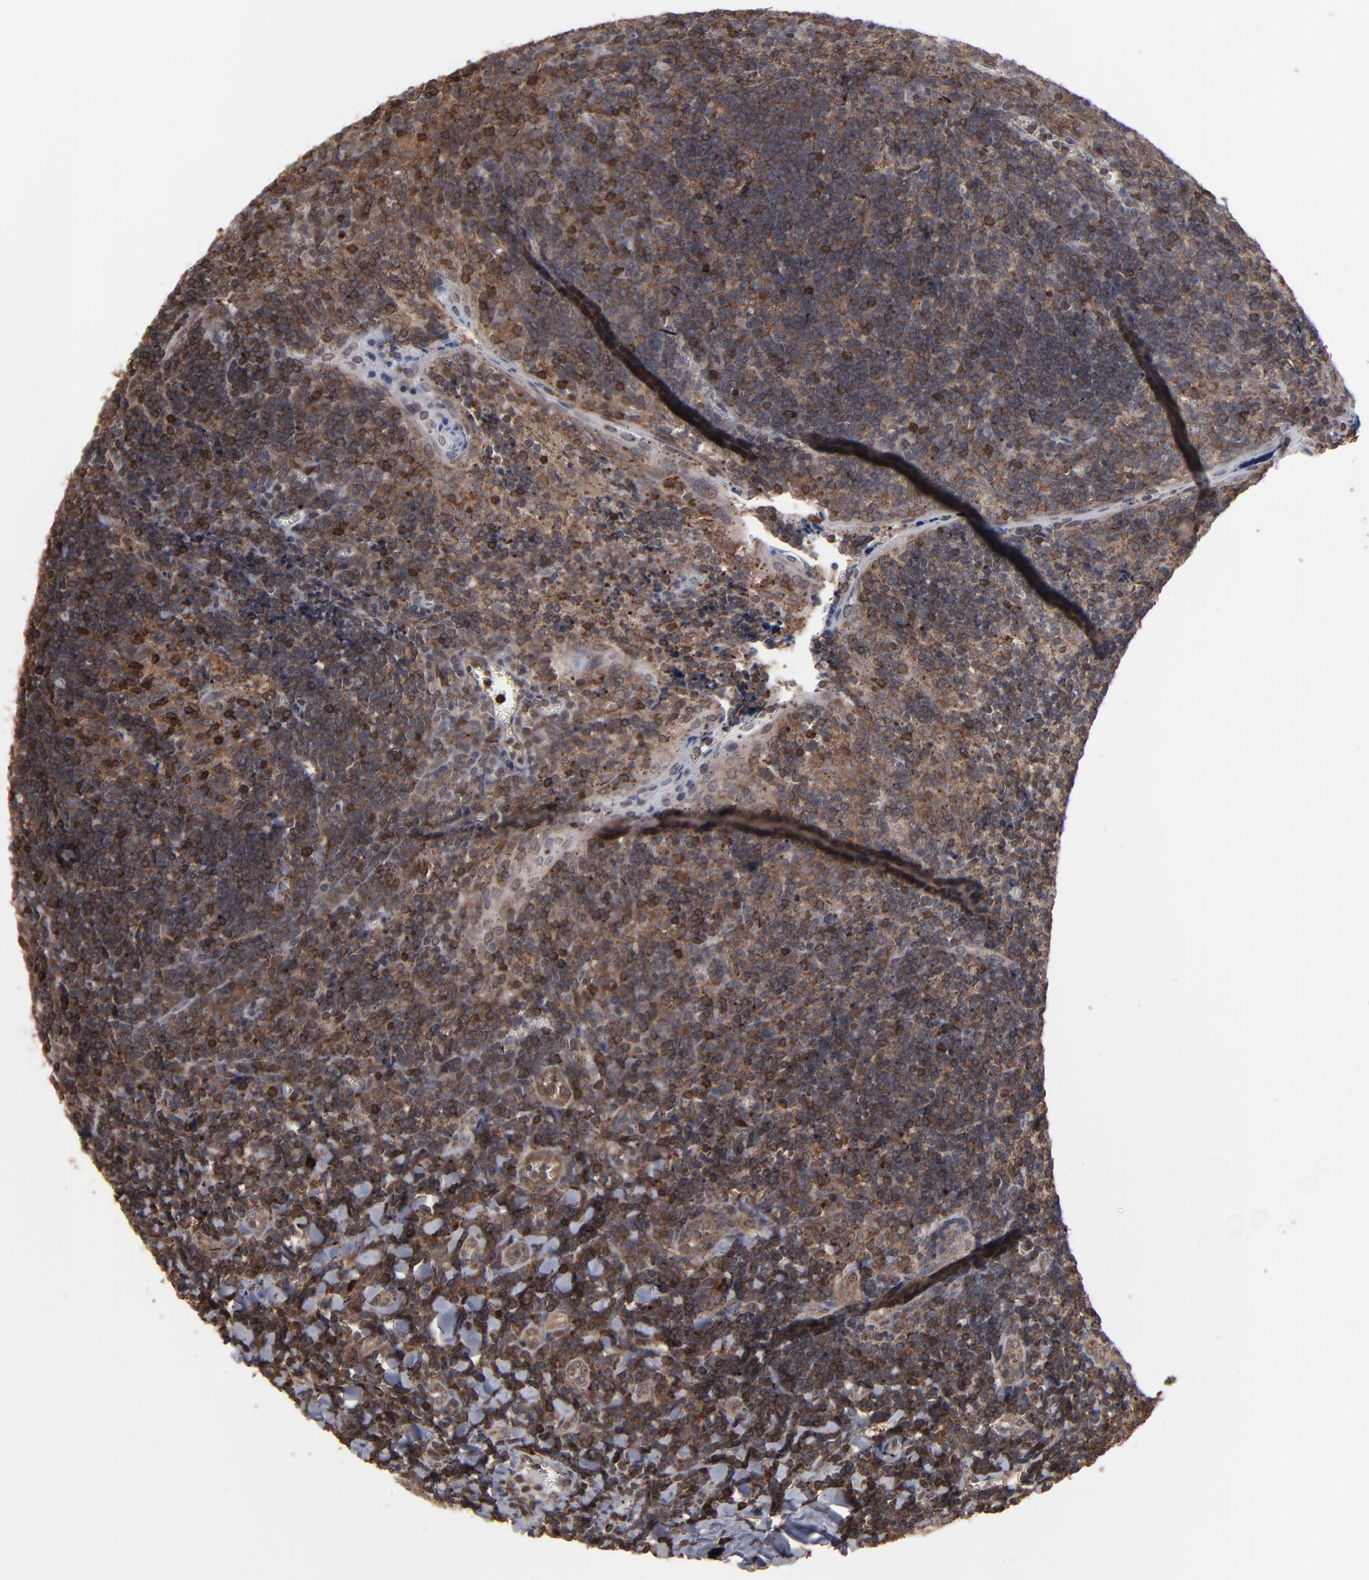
{"staining": {"intensity": "moderate", "quantity": ">75%", "location": "cytoplasmic/membranous"}, "tissue": "tonsil", "cell_type": "Germinal center cells", "image_type": "normal", "snomed": [{"axis": "morphology", "description": "Normal tissue, NOS"}, {"axis": "topography", "description": "Tonsil"}], "caption": "Immunohistochemical staining of unremarkable tonsil demonstrates medium levels of moderate cytoplasmic/membranous staining in approximately >75% of germinal center cells.", "gene": "KIAA2026", "patient": {"sex": "male", "age": 20}}